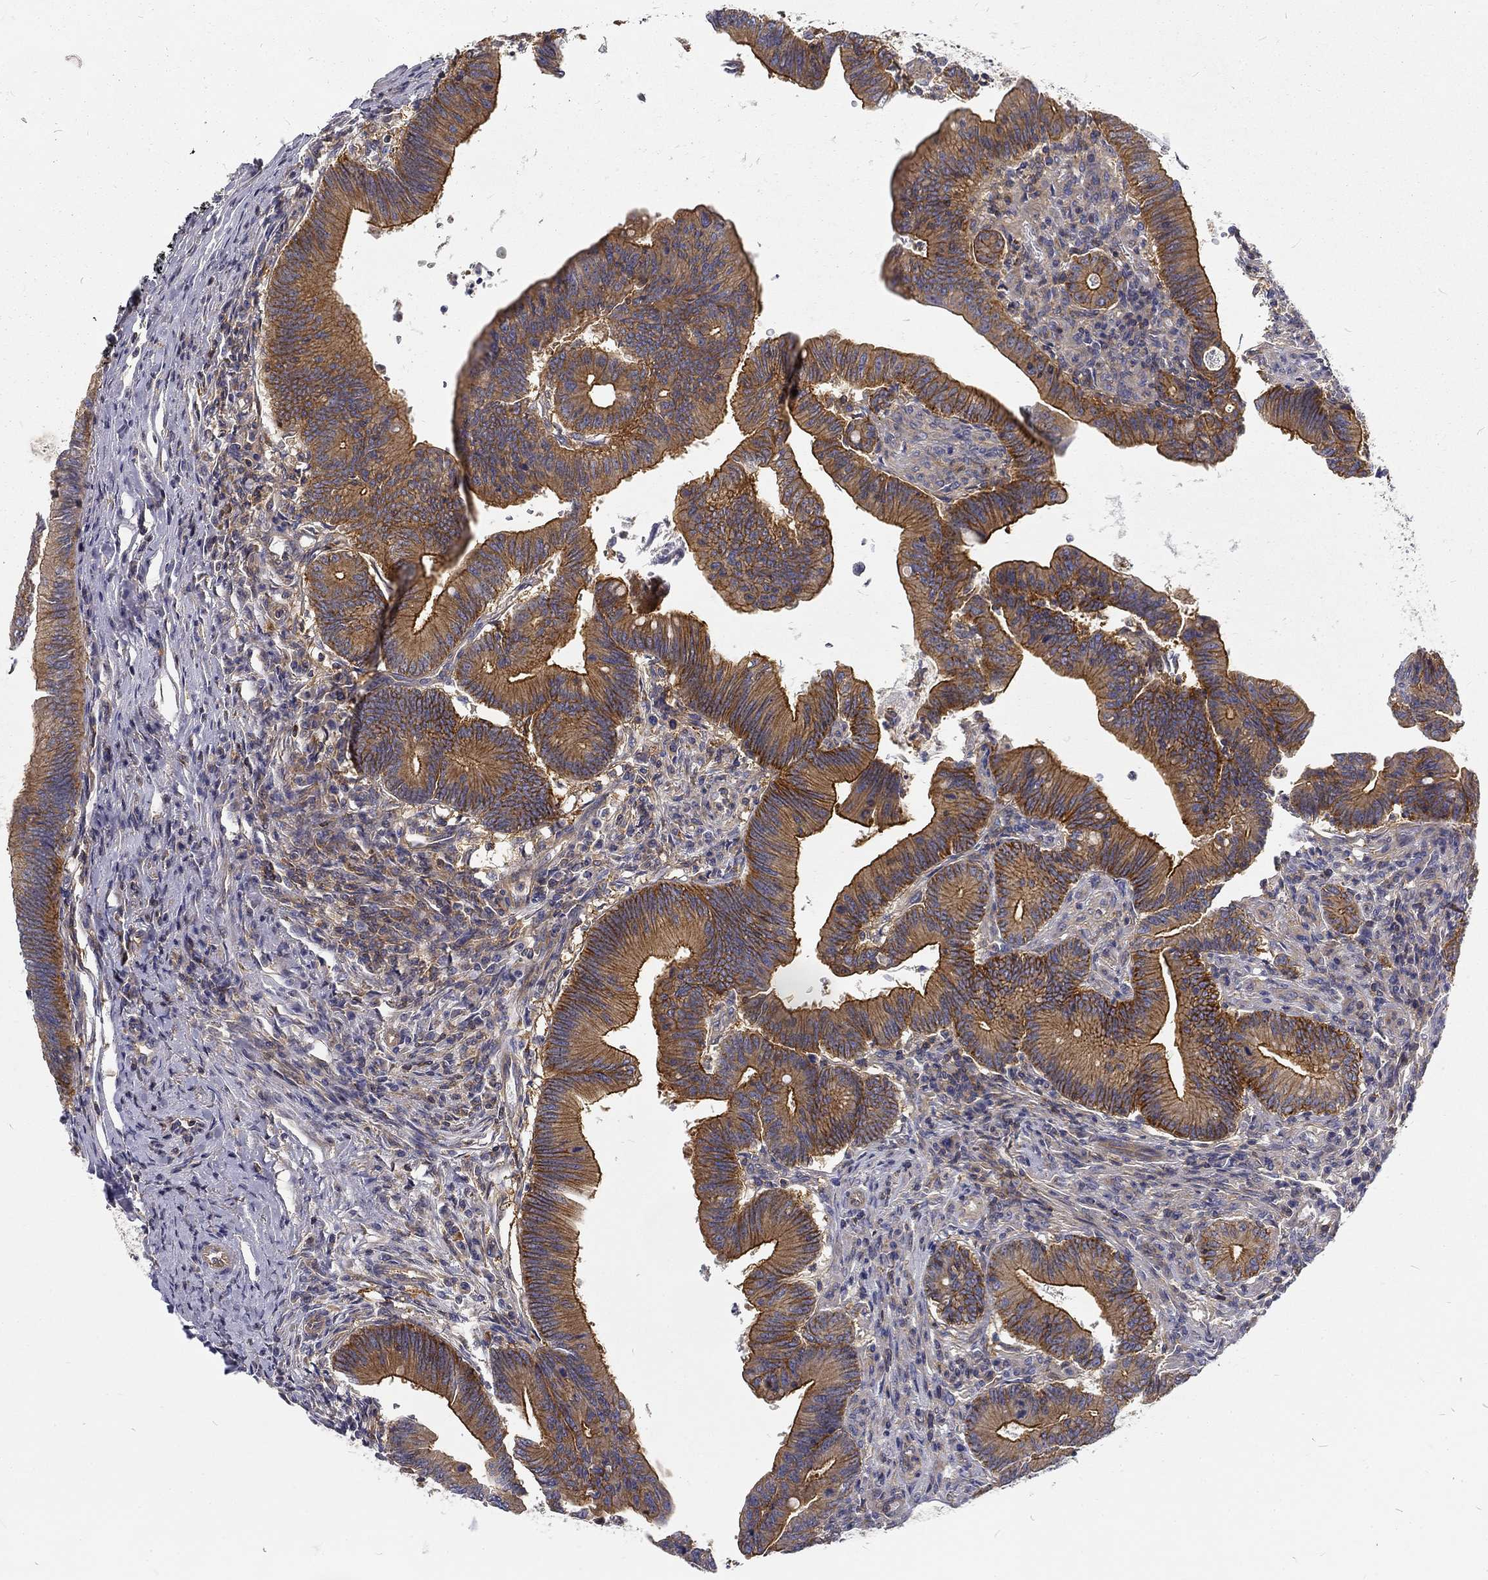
{"staining": {"intensity": "strong", "quantity": "25%-75%", "location": "cytoplasmic/membranous"}, "tissue": "colorectal cancer", "cell_type": "Tumor cells", "image_type": "cancer", "snomed": [{"axis": "morphology", "description": "Adenocarcinoma, NOS"}, {"axis": "topography", "description": "Colon"}], "caption": "This is a histology image of IHC staining of adenocarcinoma (colorectal), which shows strong staining in the cytoplasmic/membranous of tumor cells.", "gene": "MTMR11", "patient": {"sex": "female", "age": 70}}